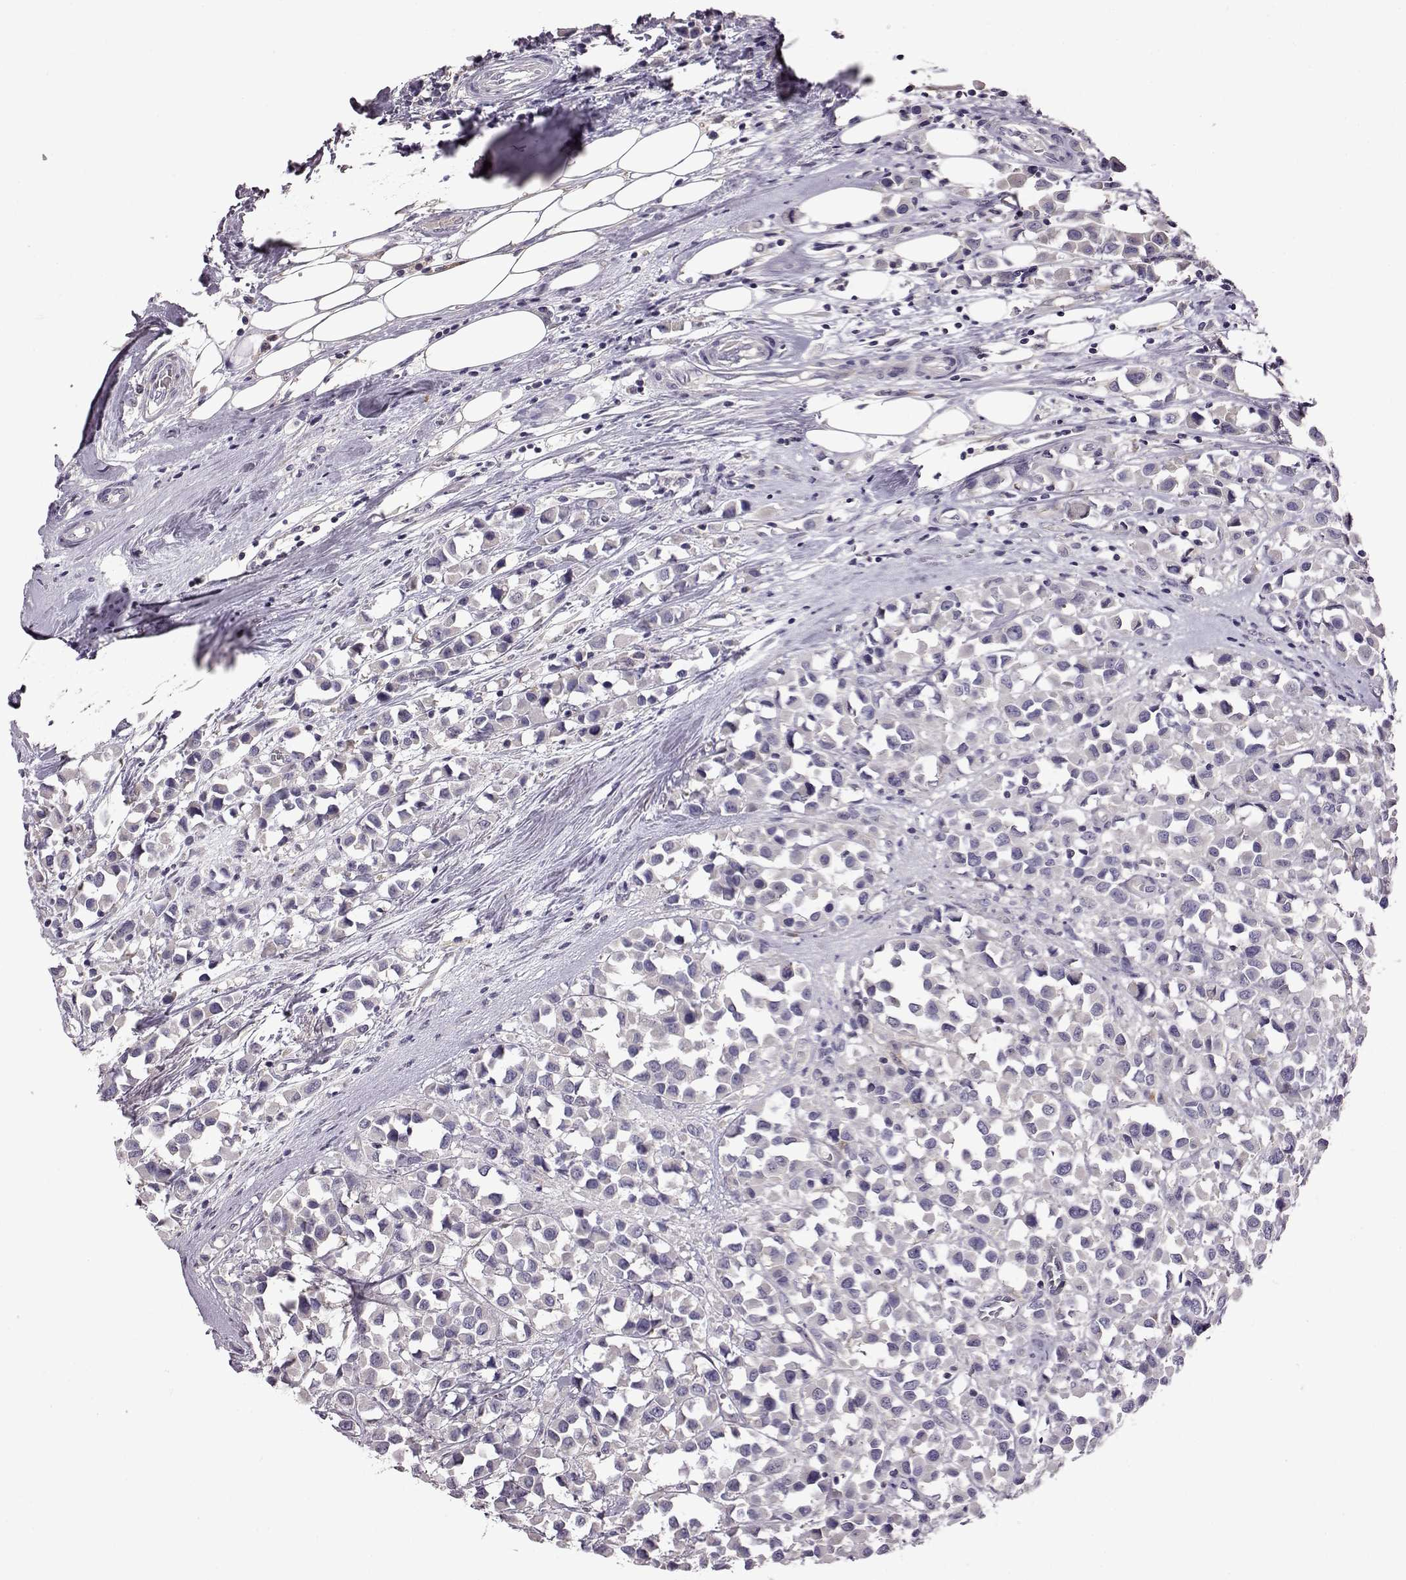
{"staining": {"intensity": "negative", "quantity": "none", "location": "none"}, "tissue": "breast cancer", "cell_type": "Tumor cells", "image_type": "cancer", "snomed": [{"axis": "morphology", "description": "Duct carcinoma"}, {"axis": "topography", "description": "Breast"}], "caption": "This photomicrograph is of intraductal carcinoma (breast) stained with IHC to label a protein in brown with the nuclei are counter-stained blue. There is no staining in tumor cells. Nuclei are stained in blue.", "gene": "ADGRG2", "patient": {"sex": "female", "age": 61}}